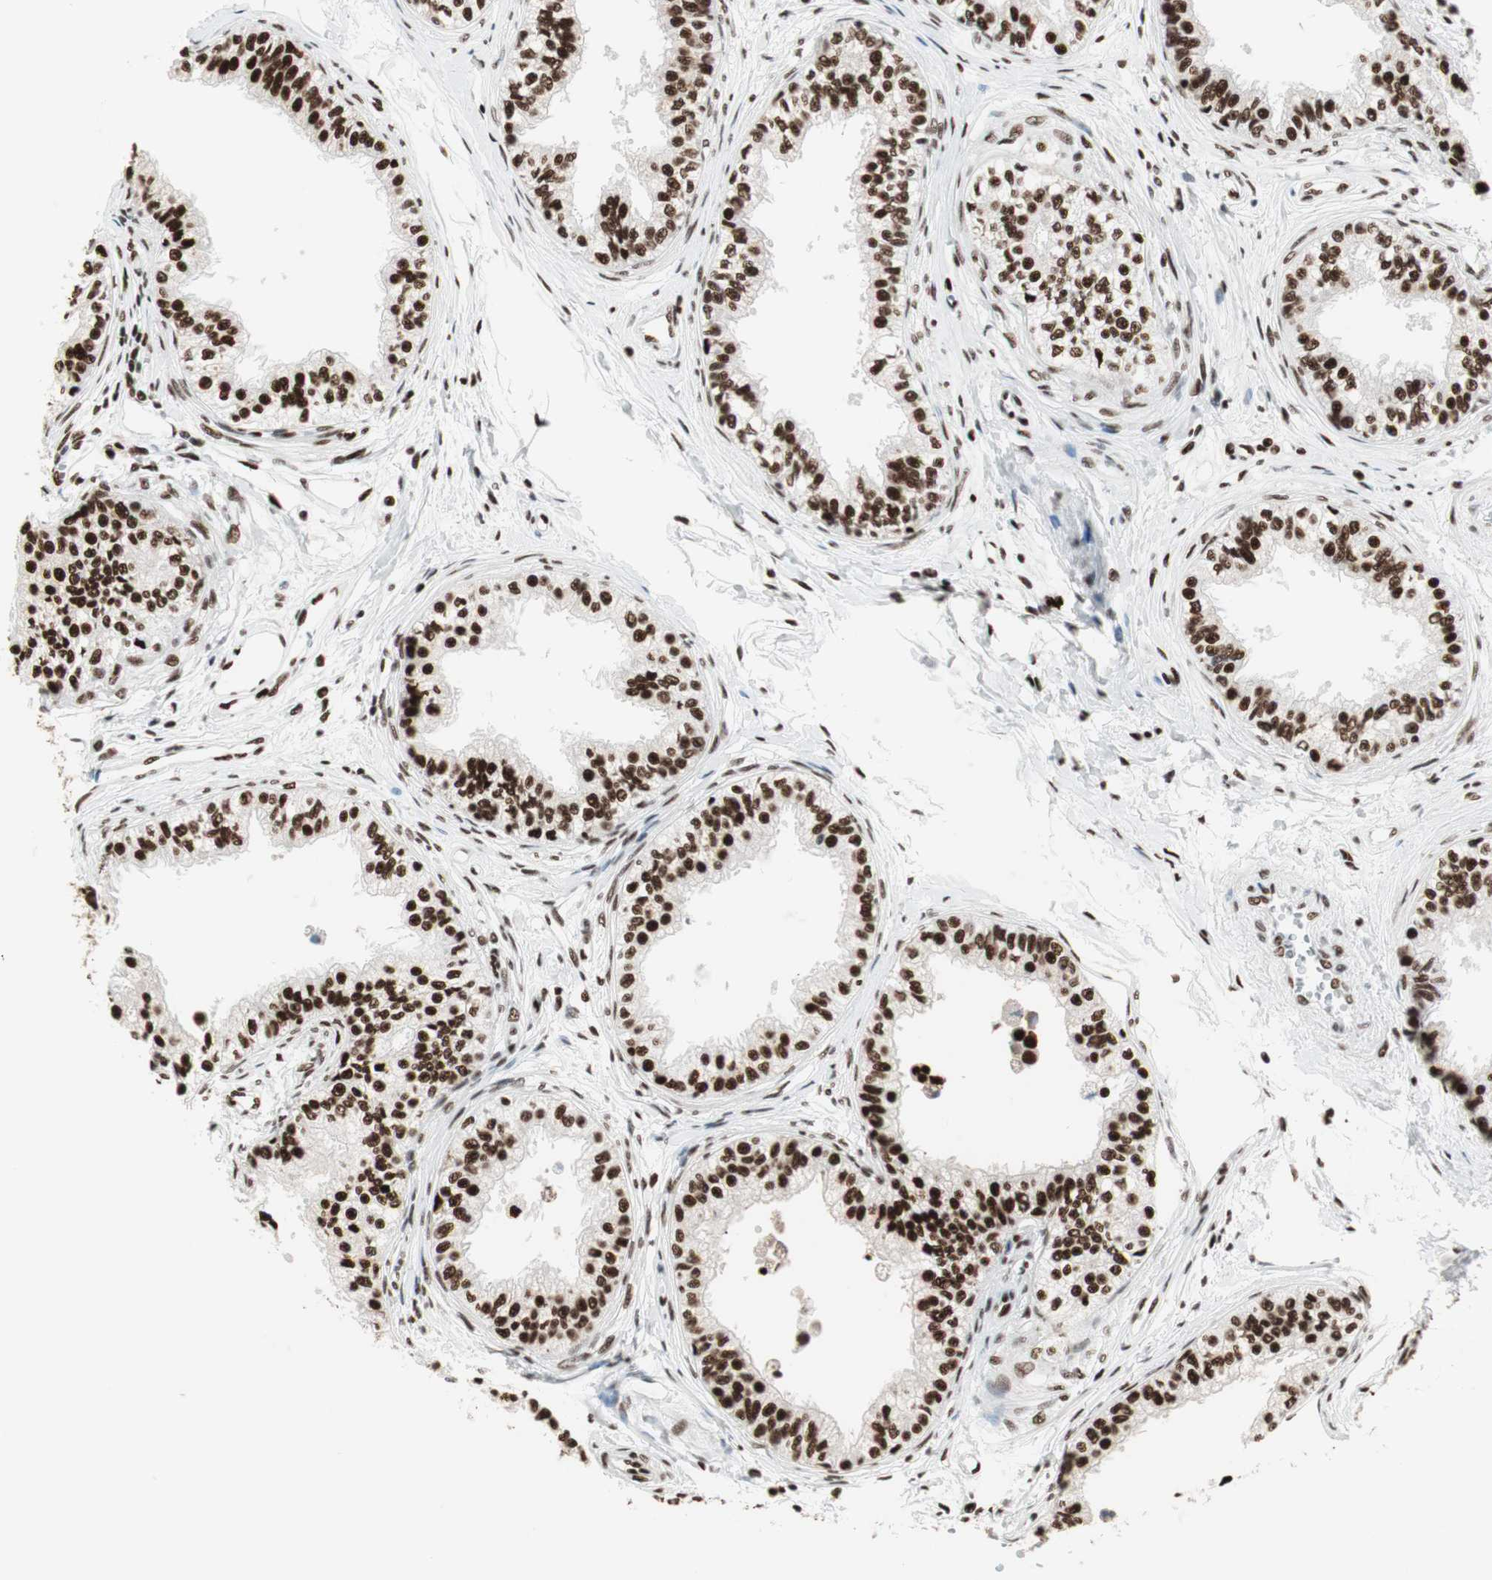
{"staining": {"intensity": "strong", "quantity": ">75%", "location": "nuclear"}, "tissue": "epididymis", "cell_type": "Glandular cells", "image_type": "normal", "snomed": [{"axis": "morphology", "description": "Normal tissue, NOS"}, {"axis": "morphology", "description": "Adenocarcinoma, metastatic, NOS"}, {"axis": "topography", "description": "Testis"}, {"axis": "topography", "description": "Epididymis"}], "caption": "Glandular cells show strong nuclear staining in approximately >75% of cells in benign epididymis.", "gene": "PSME3", "patient": {"sex": "male", "age": 26}}